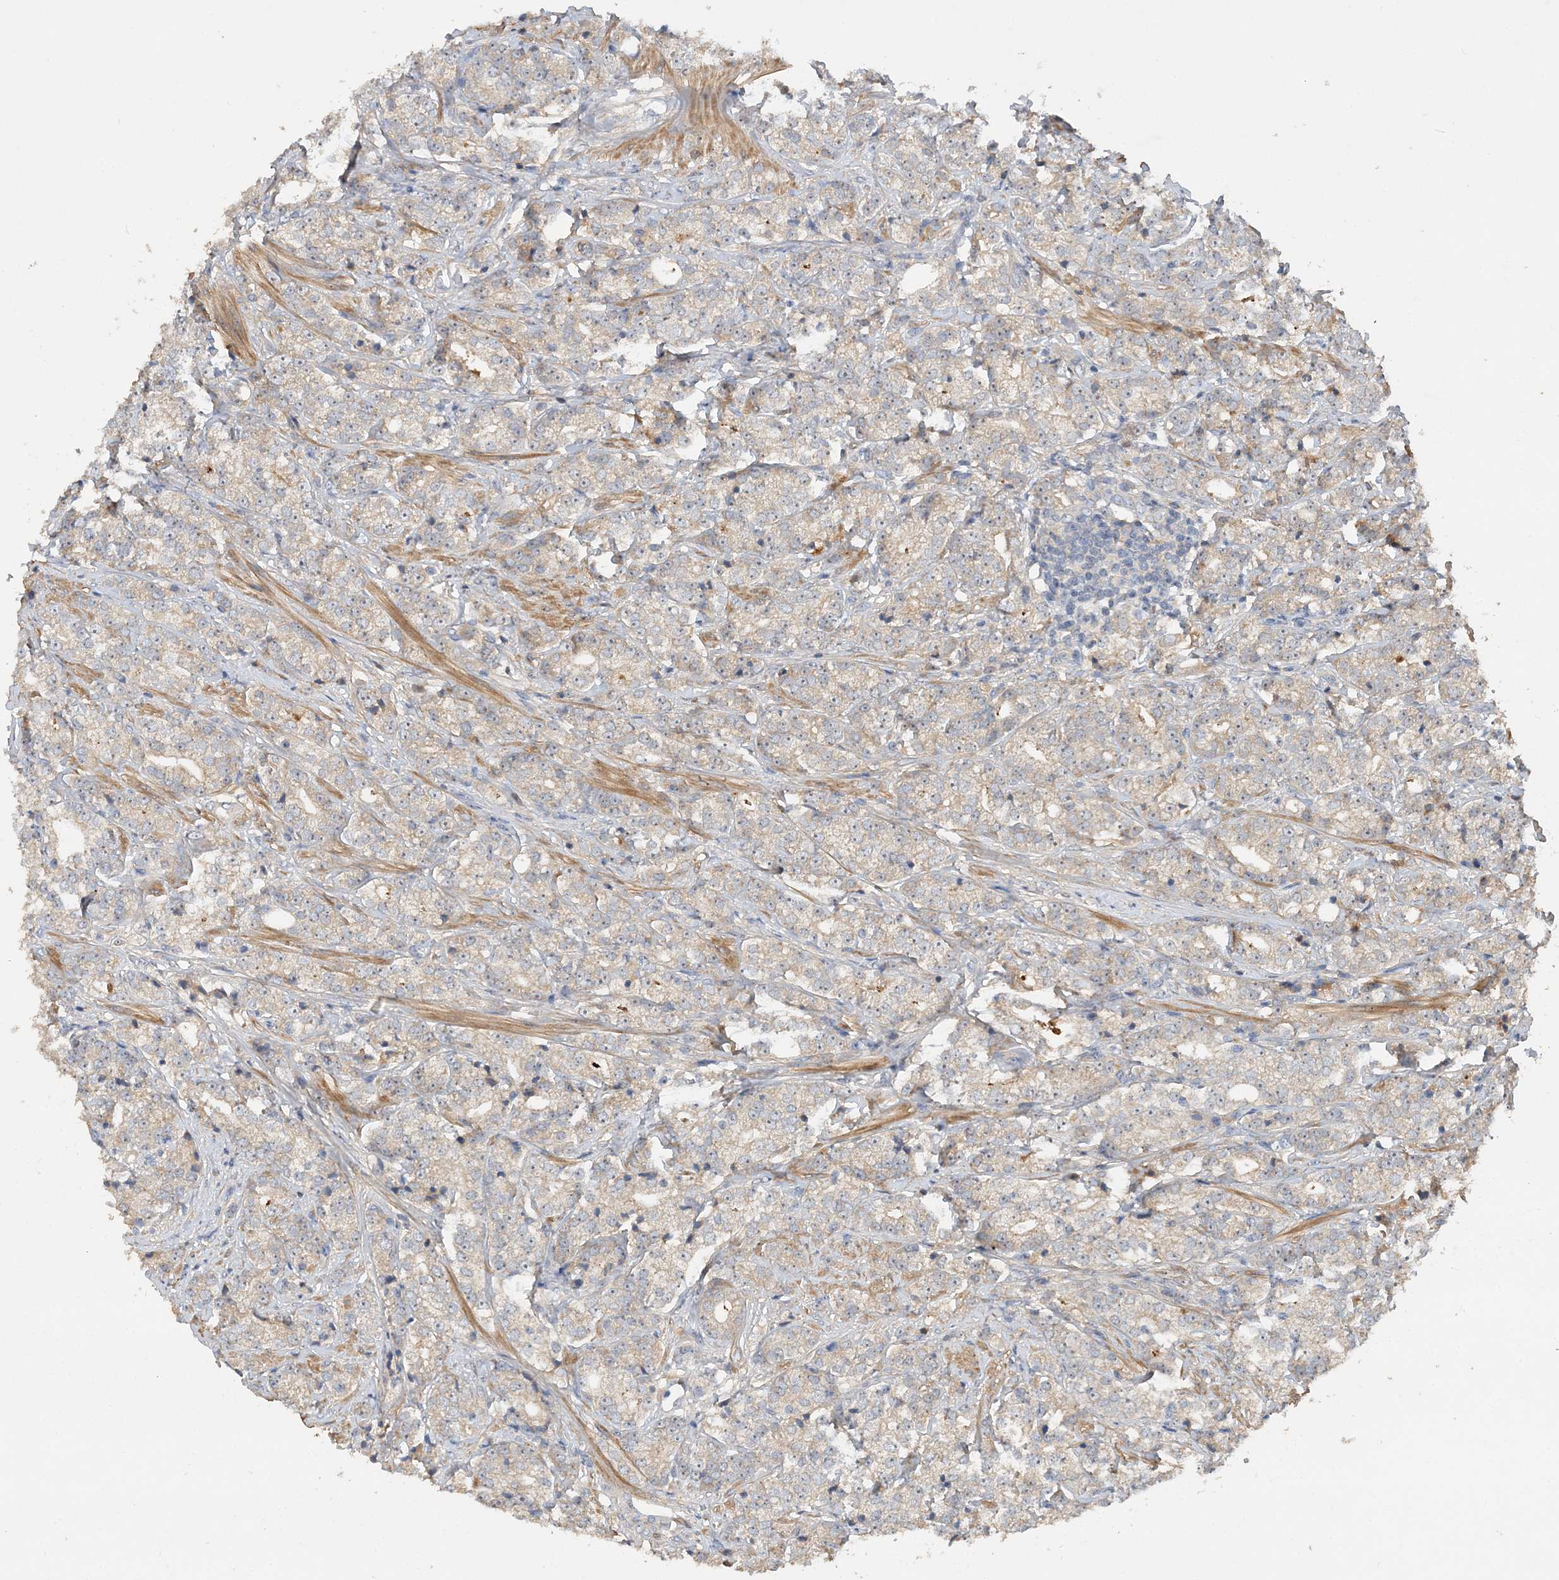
{"staining": {"intensity": "weak", "quantity": "25%-75%", "location": "cytoplasmic/membranous"}, "tissue": "prostate cancer", "cell_type": "Tumor cells", "image_type": "cancer", "snomed": [{"axis": "morphology", "description": "Adenocarcinoma, High grade"}, {"axis": "topography", "description": "Prostate"}], "caption": "Protein analysis of prostate high-grade adenocarcinoma tissue displays weak cytoplasmic/membranous positivity in about 25%-75% of tumor cells.", "gene": "GRINA", "patient": {"sex": "male", "age": 69}}